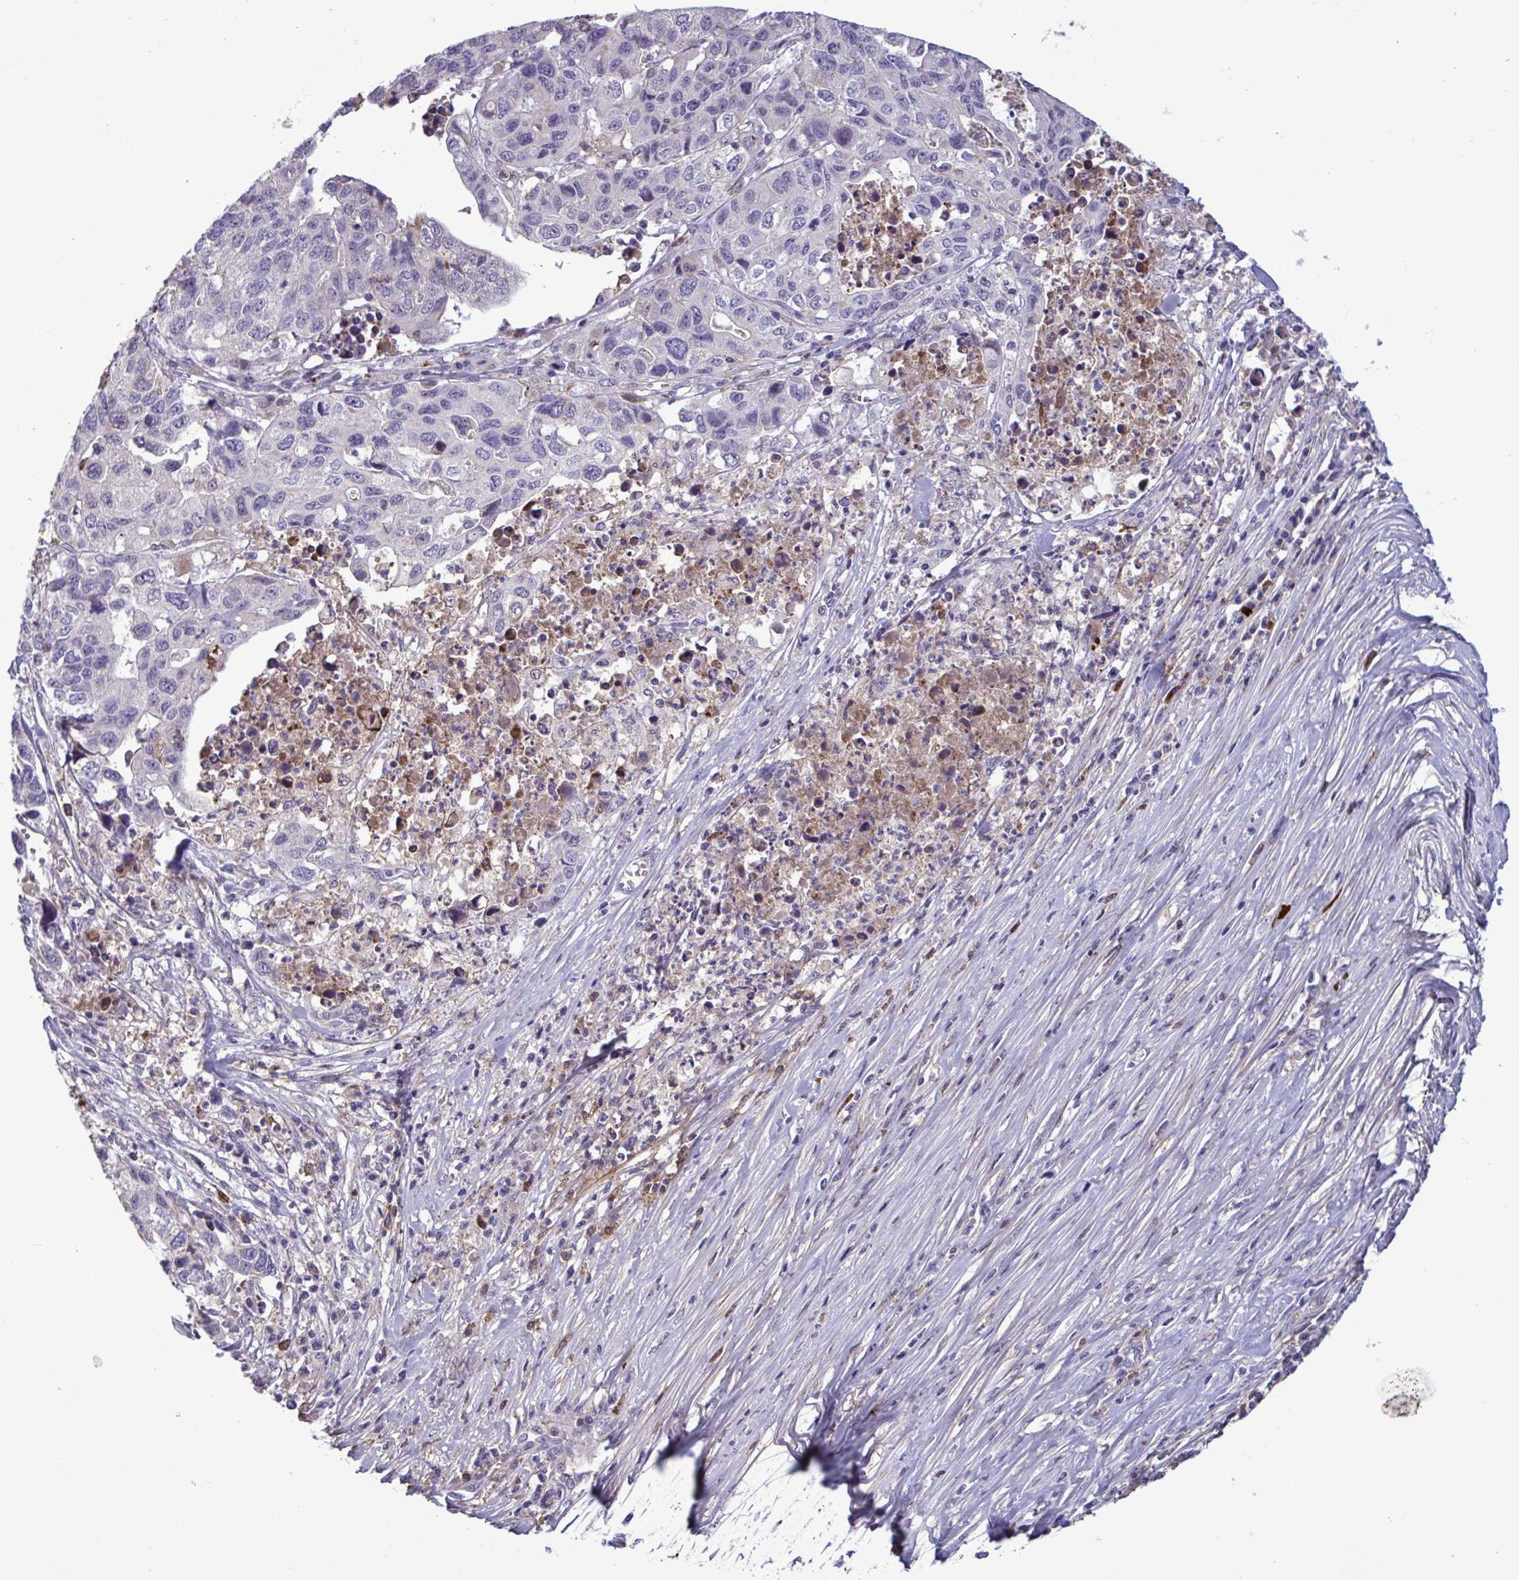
{"staining": {"intensity": "weak", "quantity": "25%-75%", "location": "cytoplasmic/membranous,nuclear"}, "tissue": "stomach cancer", "cell_type": "Tumor cells", "image_type": "cancer", "snomed": [{"axis": "morphology", "description": "Adenocarcinoma, NOS"}, {"axis": "topography", "description": "Stomach, upper"}], "caption": "Immunohistochemistry (IHC) image of neoplastic tissue: stomach cancer (adenocarcinoma) stained using immunohistochemistry demonstrates low levels of weak protein expression localized specifically in the cytoplasmic/membranous and nuclear of tumor cells, appearing as a cytoplasmic/membranous and nuclear brown color.", "gene": "CD101", "patient": {"sex": "female", "age": 67}}